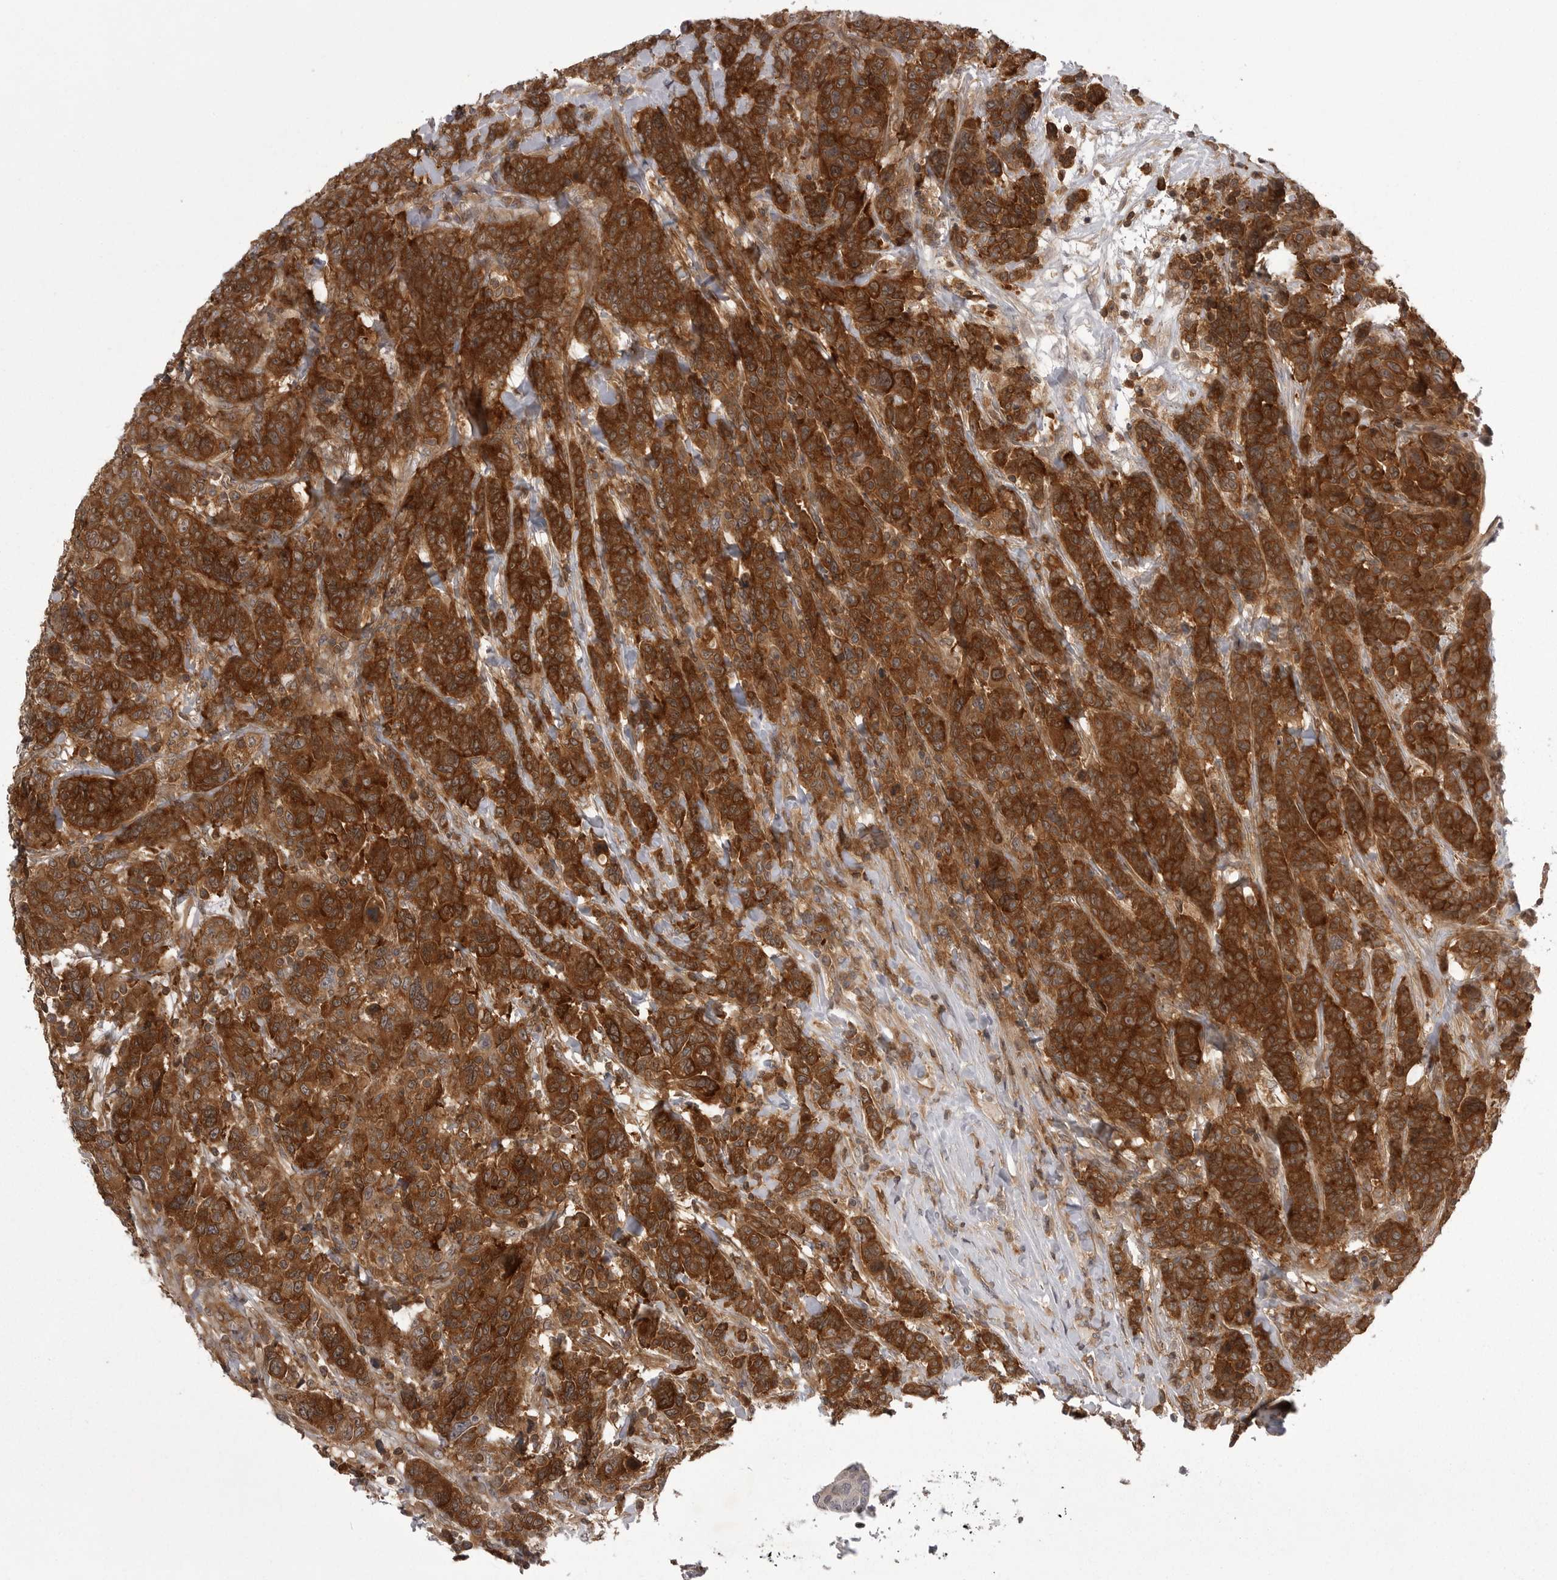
{"staining": {"intensity": "strong", "quantity": ">75%", "location": "cytoplasmic/membranous"}, "tissue": "breast cancer", "cell_type": "Tumor cells", "image_type": "cancer", "snomed": [{"axis": "morphology", "description": "Duct carcinoma"}, {"axis": "topography", "description": "Breast"}], "caption": "Human breast intraductal carcinoma stained with a brown dye exhibits strong cytoplasmic/membranous positive positivity in approximately >75% of tumor cells.", "gene": "STK24", "patient": {"sex": "female", "age": 37}}